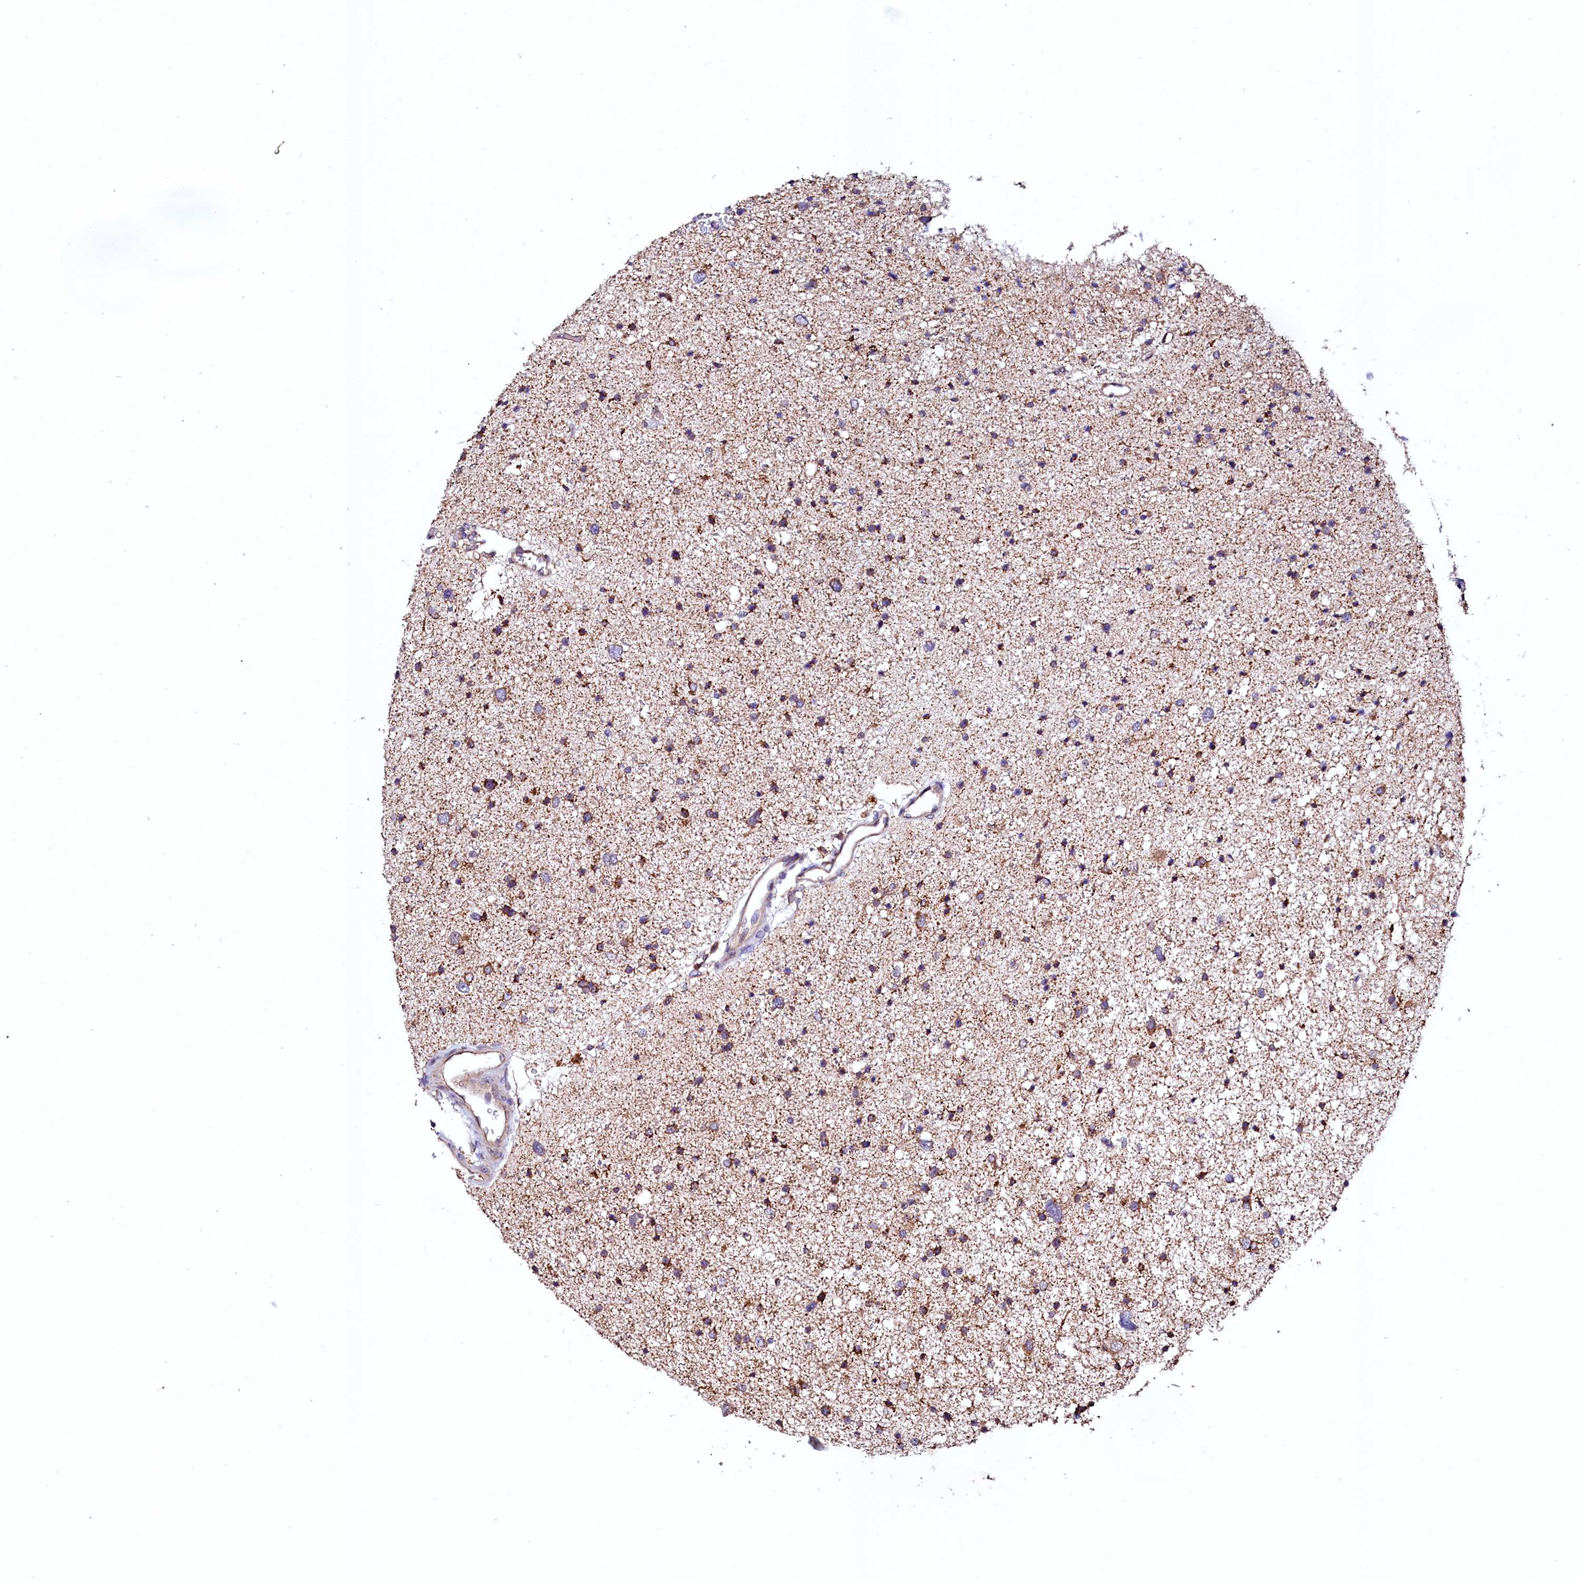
{"staining": {"intensity": "moderate", "quantity": "25%-75%", "location": "cytoplasmic/membranous"}, "tissue": "glioma", "cell_type": "Tumor cells", "image_type": "cancer", "snomed": [{"axis": "morphology", "description": "Glioma, malignant, Low grade"}, {"axis": "topography", "description": "Brain"}], "caption": "IHC histopathology image of neoplastic tissue: human glioma stained using IHC shows medium levels of moderate protein expression localized specifically in the cytoplasmic/membranous of tumor cells, appearing as a cytoplasmic/membranous brown color.", "gene": "UBE3C", "patient": {"sex": "female", "age": 37}}